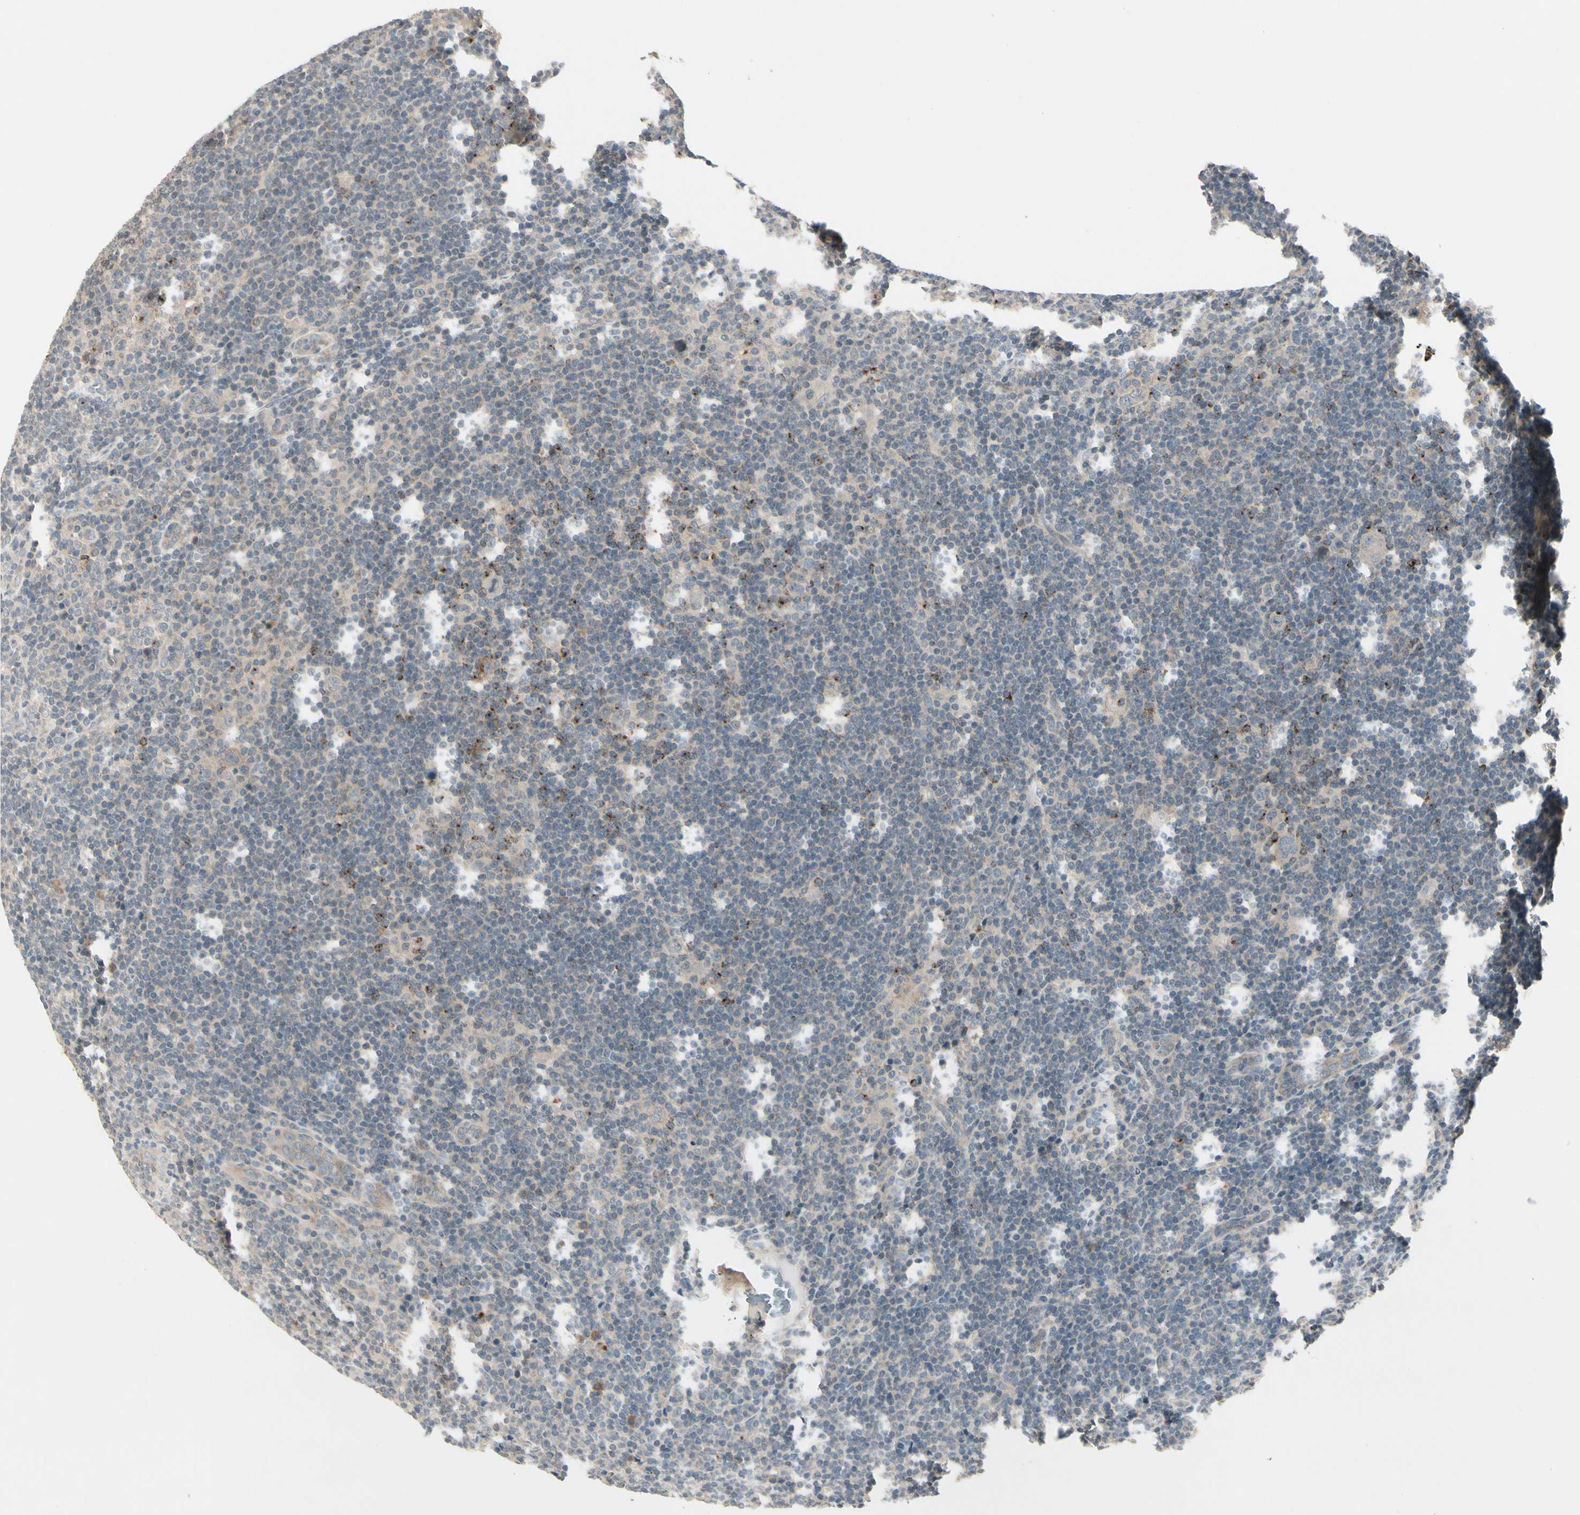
{"staining": {"intensity": "negative", "quantity": "none", "location": "none"}, "tissue": "lymphoma", "cell_type": "Tumor cells", "image_type": "cancer", "snomed": [{"axis": "morphology", "description": "Hodgkin's disease, NOS"}, {"axis": "topography", "description": "Lymph node"}], "caption": "Tumor cells show no significant protein staining in lymphoma.", "gene": "CCL4", "patient": {"sex": "female", "age": 57}}